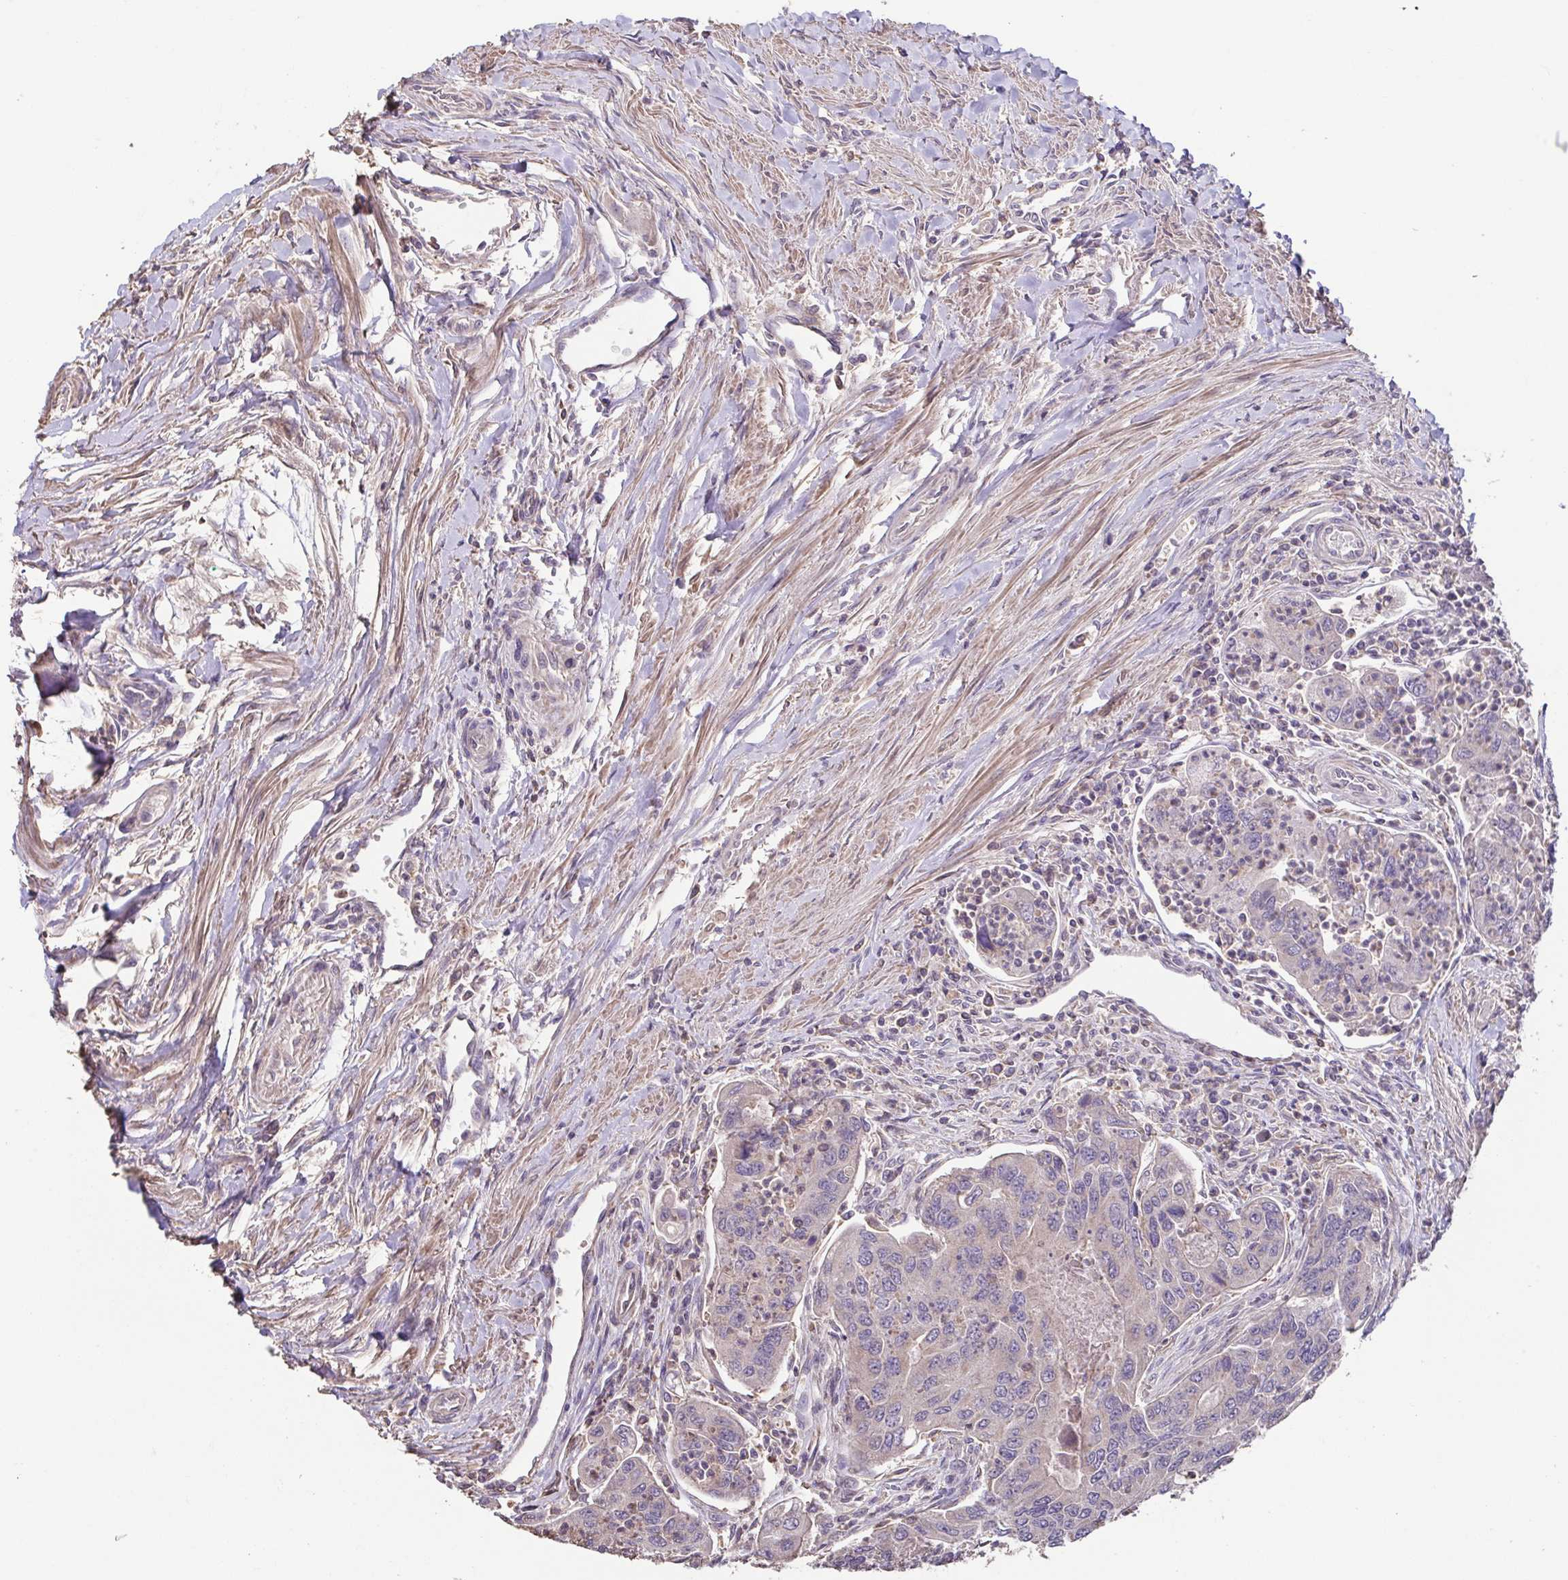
{"staining": {"intensity": "negative", "quantity": "none", "location": "none"}, "tissue": "colorectal cancer", "cell_type": "Tumor cells", "image_type": "cancer", "snomed": [{"axis": "morphology", "description": "Adenocarcinoma, NOS"}, {"axis": "topography", "description": "Colon"}], "caption": "Image shows no protein staining in tumor cells of colorectal cancer tissue. The staining was performed using DAB (3,3'-diaminobenzidine) to visualize the protein expression in brown, while the nuclei were stained in blue with hematoxylin (Magnification: 20x).", "gene": "ACTRT2", "patient": {"sex": "female", "age": 67}}